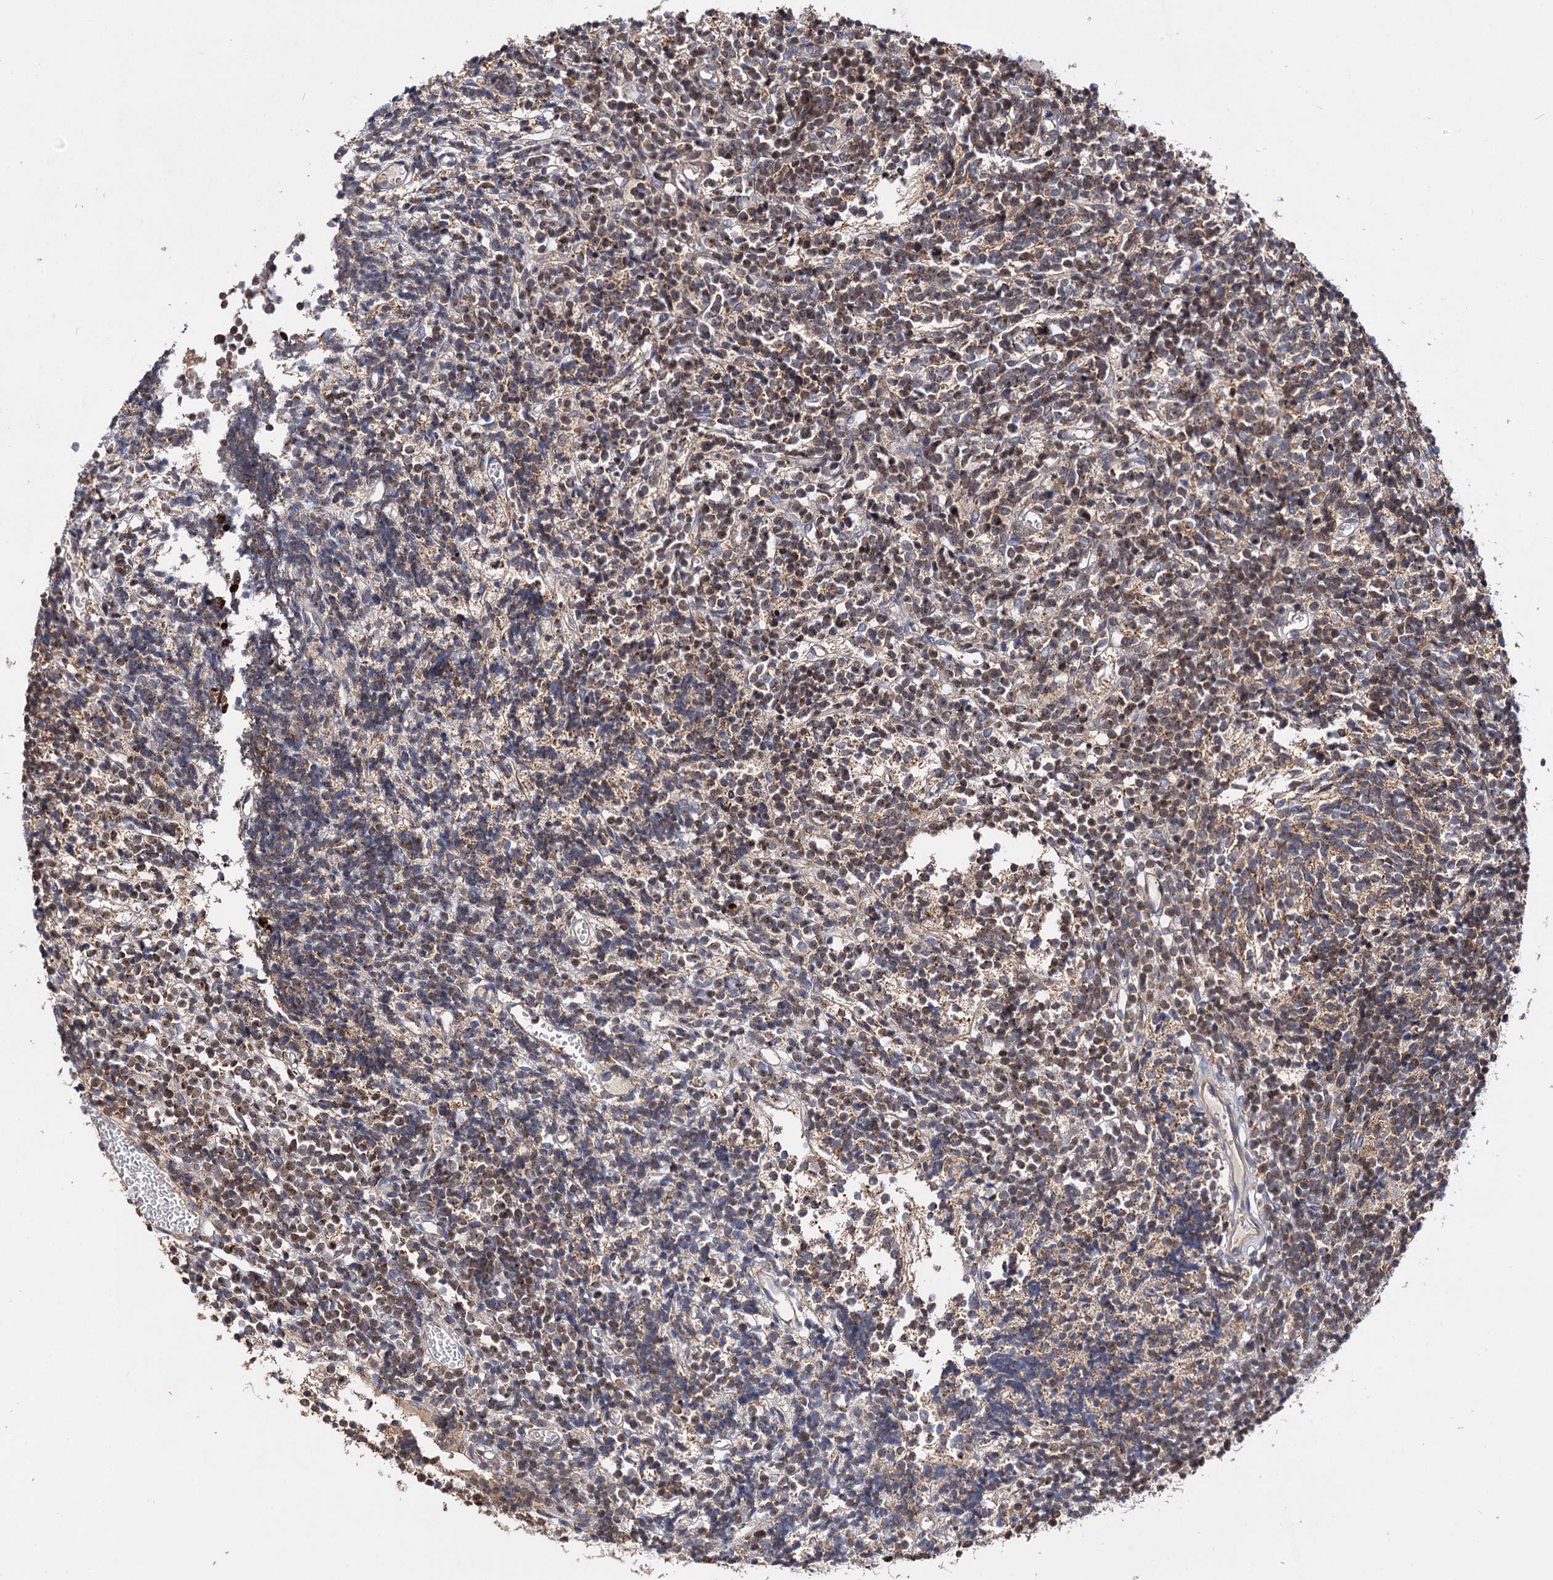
{"staining": {"intensity": "moderate", "quantity": "25%-75%", "location": "cytoplasmic/membranous"}, "tissue": "glioma", "cell_type": "Tumor cells", "image_type": "cancer", "snomed": [{"axis": "morphology", "description": "Glioma, malignant, Low grade"}, {"axis": "topography", "description": "Brain"}], "caption": "Human glioma stained with a protein marker displays moderate staining in tumor cells.", "gene": "CEP76", "patient": {"sex": "female", "age": 1}}